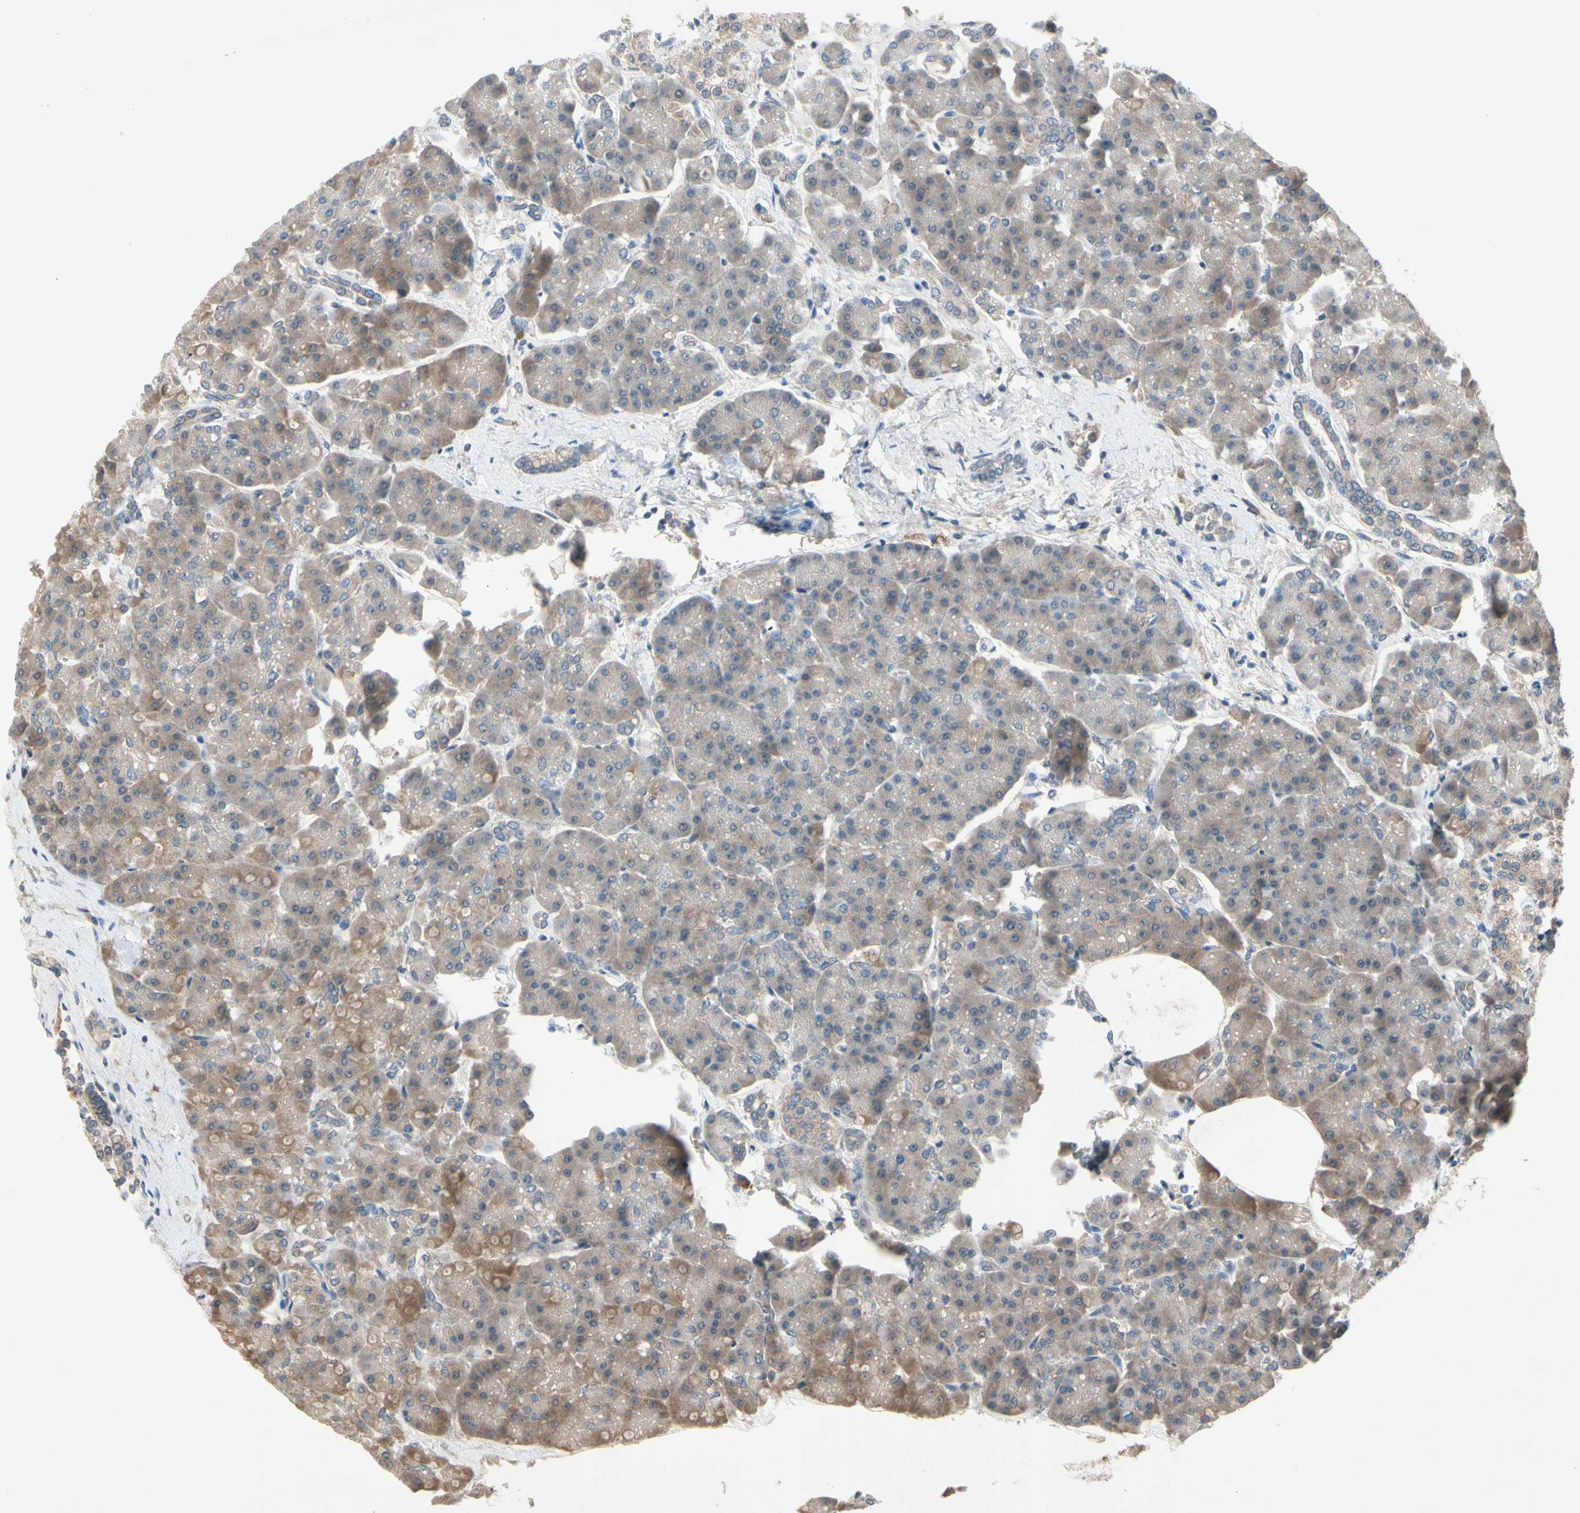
{"staining": {"intensity": "moderate", "quantity": "25%-75%", "location": "cytoplasmic/membranous"}, "tissue": "pancreas", "cell_type": "Exocrine glandular cells", "image_type": "normal", "snomed": [{"axis": "morphology", "description": "Normal tissue, NOS"}, {"axis": "topography", "description": "Pancreas"}], "caption": "A brown stain highlights moderate cytoplasmic/membranous positivity of a protein in exocrine glandular cells of unremarkable human pancreas.", "gene": "NSF", "patient": {"sex": "female", "age": 70}}